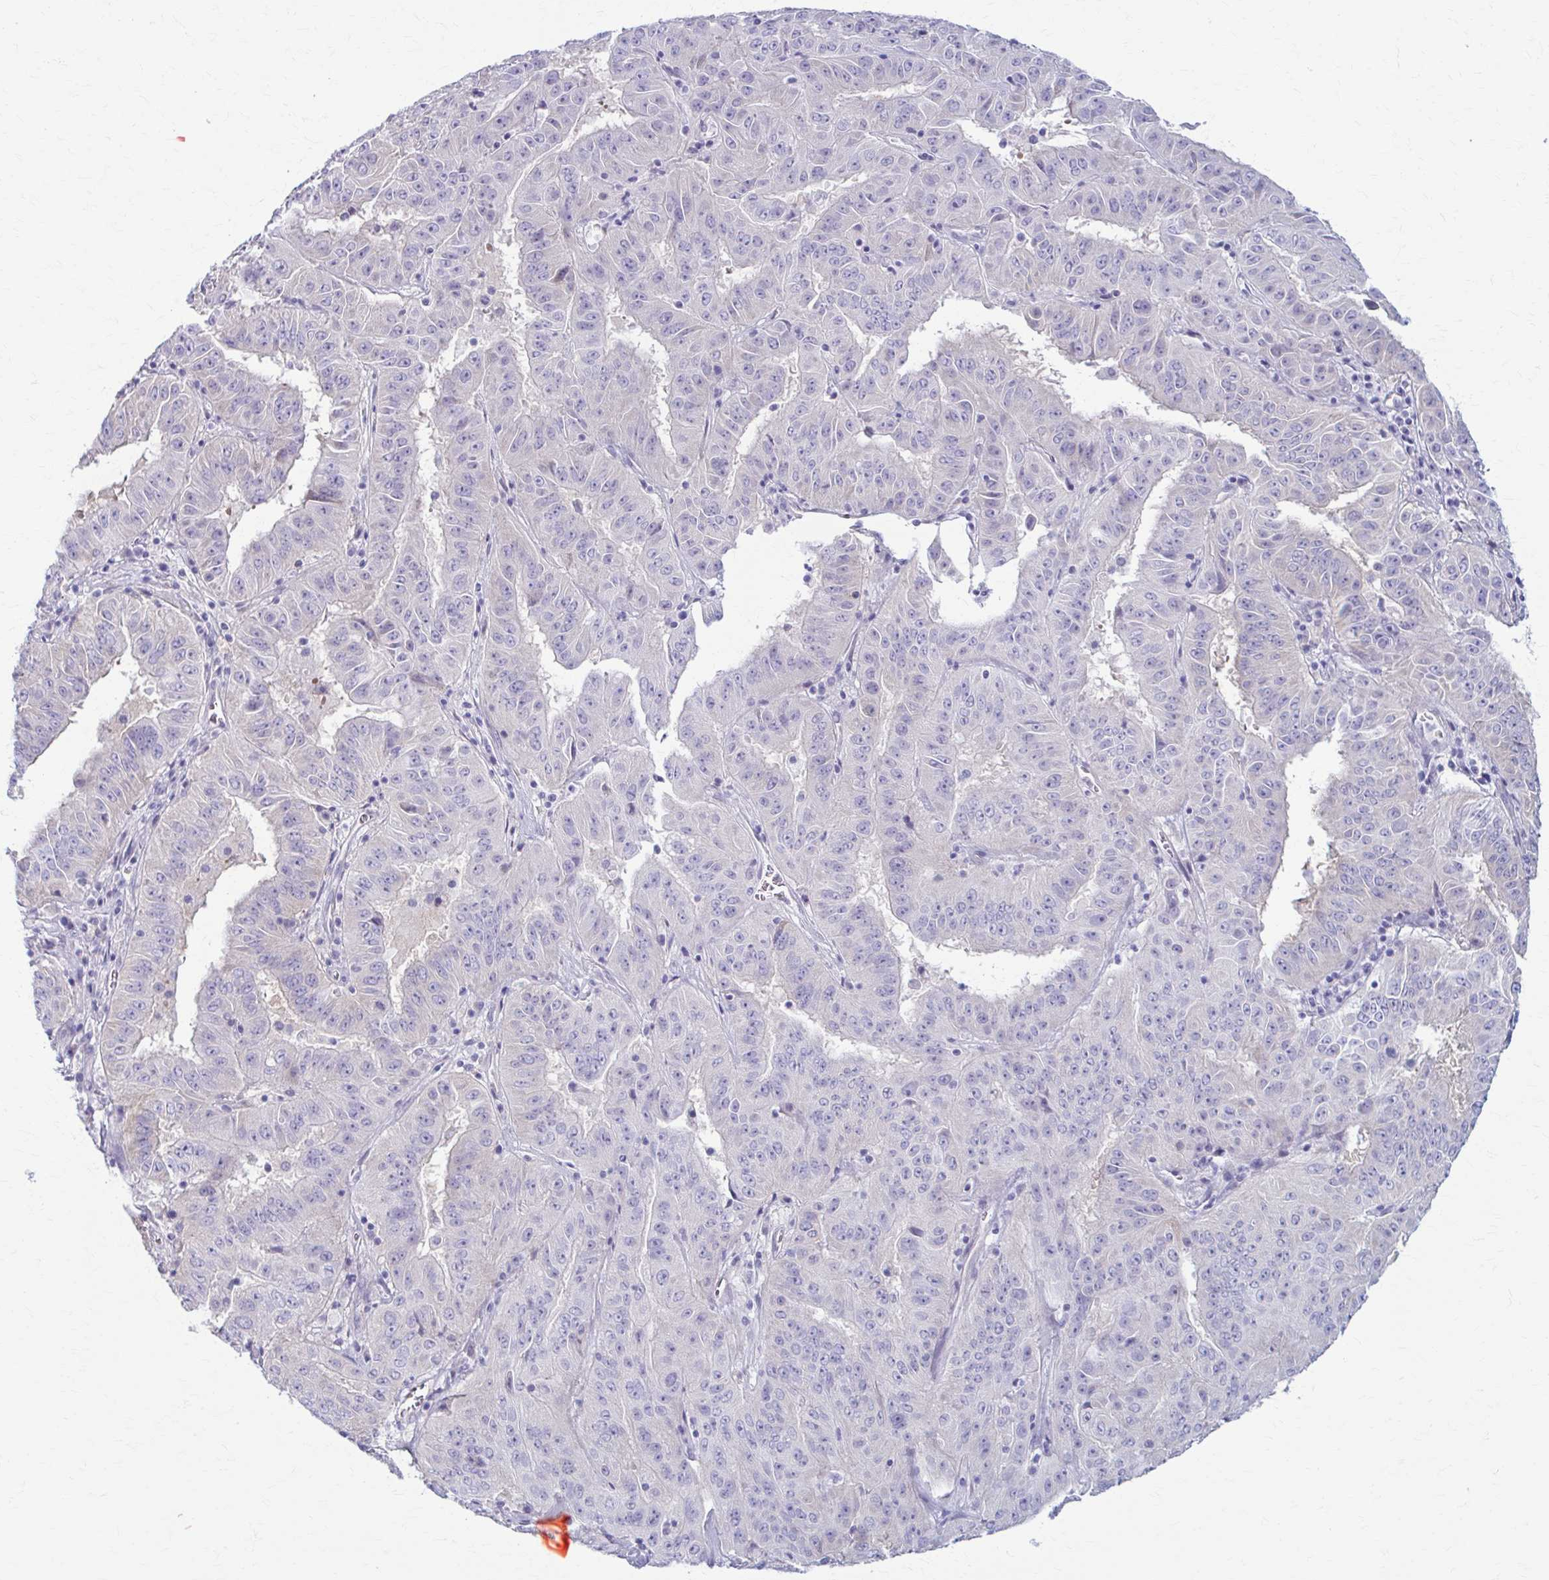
{"staining": {"intensity": "negative", "quantity": "none", "location": "none"}, "tissue": "pancreatic cancer", "cell_type": "Tumor cells", "image_type": "cancer", "snomed": [{"axis": "morphology", "description": "Adenocarcinoma, NOS"}, {"axis": "topography", "description": "Pancreas"}], "caption": "Tumor cells are negative for brown protein staining in pancreatic cancer (adenocarcinoma).", "gene": "PRKRA", "patient": {"sex": "male", "age": 63}}